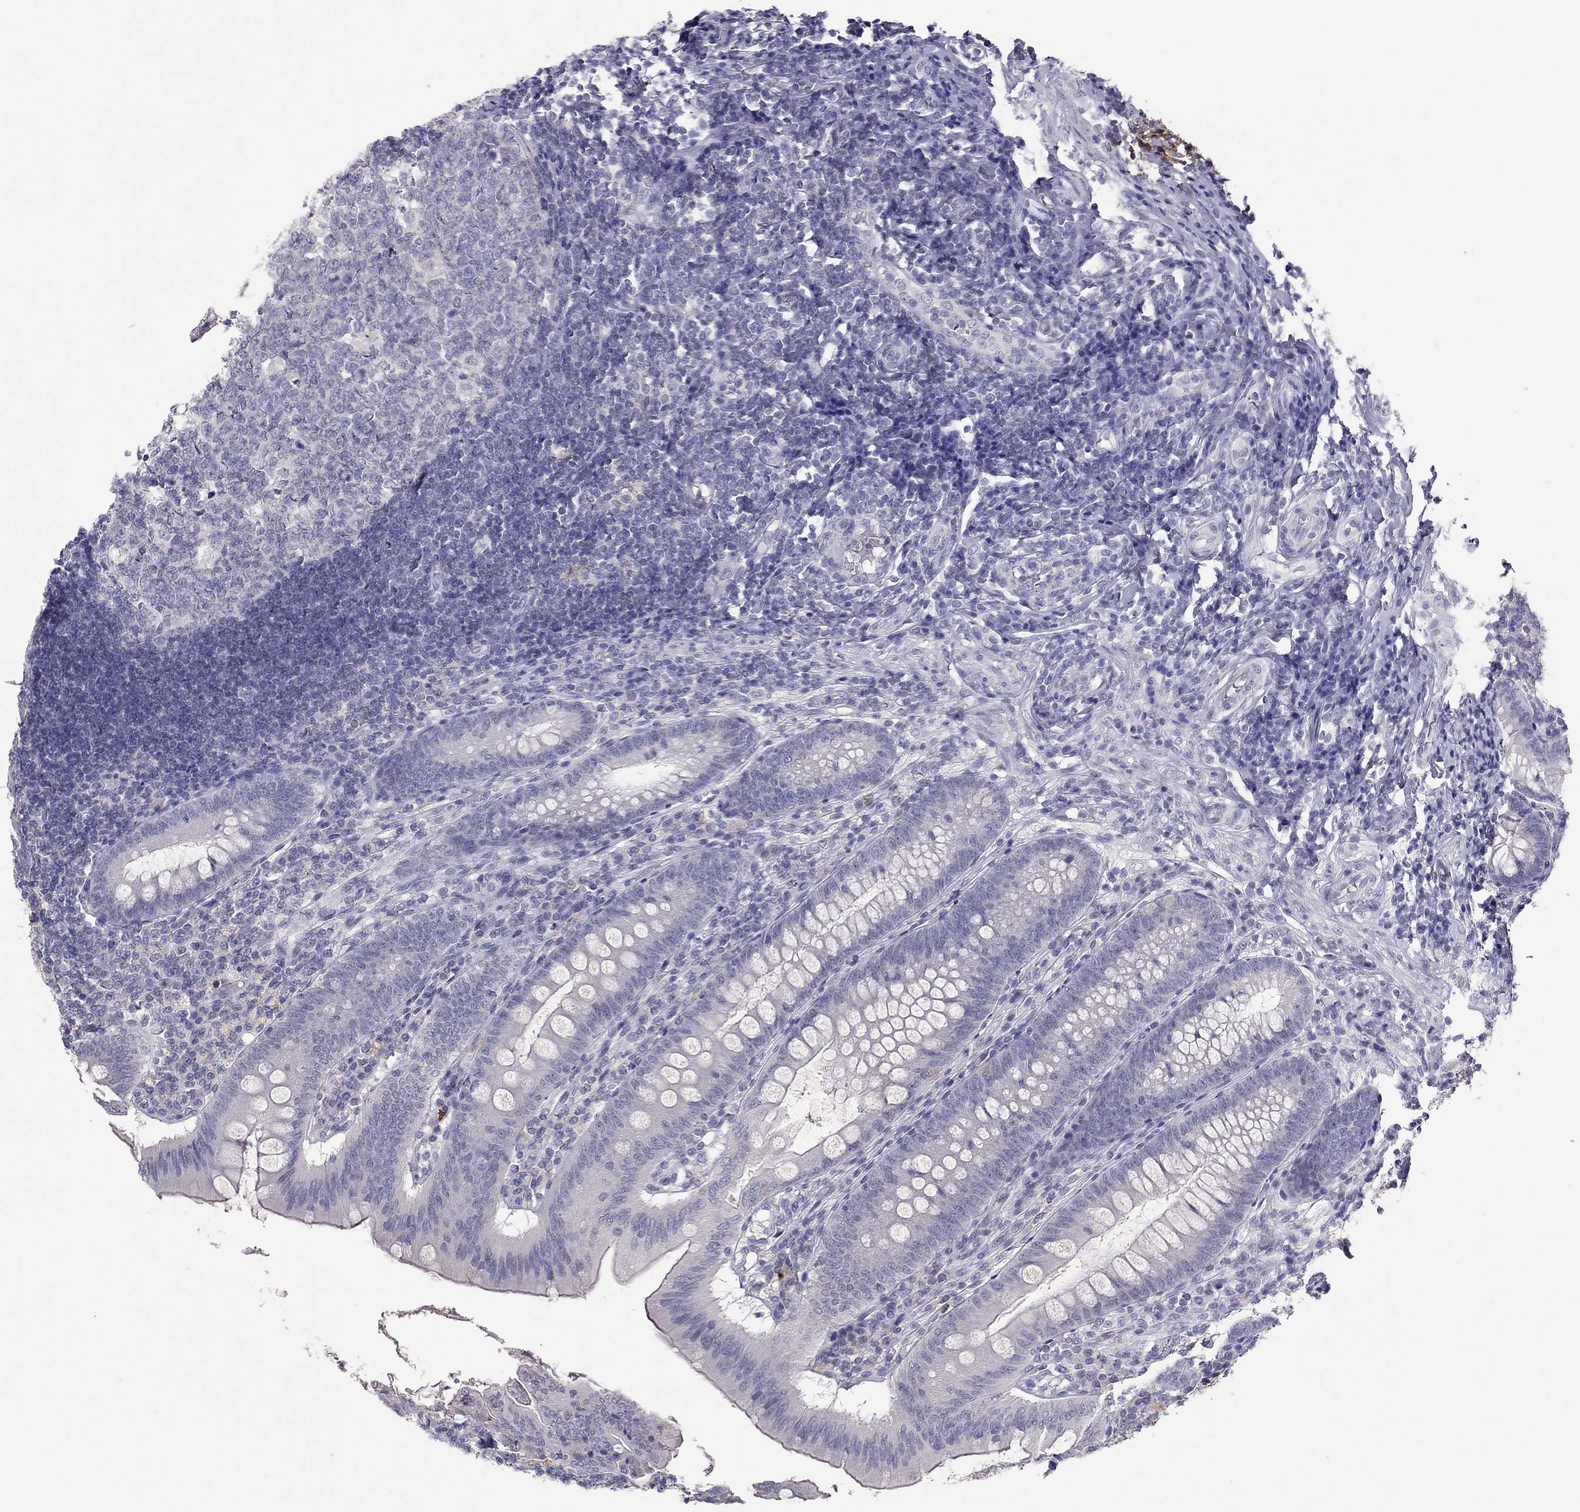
{"staining": {"intensity": "negative", "quantity": "none", "location": "none"}, "tissue": "appendix", "cell_type": "Glandular cells", "image_type": "normal", "snomed": [{"axis": "morphology", "description": "Normal tissue, NOS"}, {"axis": "morphology", "description": "Inflammation, NOS"}, {"axis": "topography", "description": "Appendix"}], "caption": "DAB immunohistochemical staining of unremarkable appendix reveals no significant positivity in glandular cells. The staining was performed using DAB to visualize the protein expression in brown, while the nuclei were stained in blue with hematoxylin (Magnification: 20x).", "gene": "ADORA2A", "patient": {"sex": "male", "age": 16}}